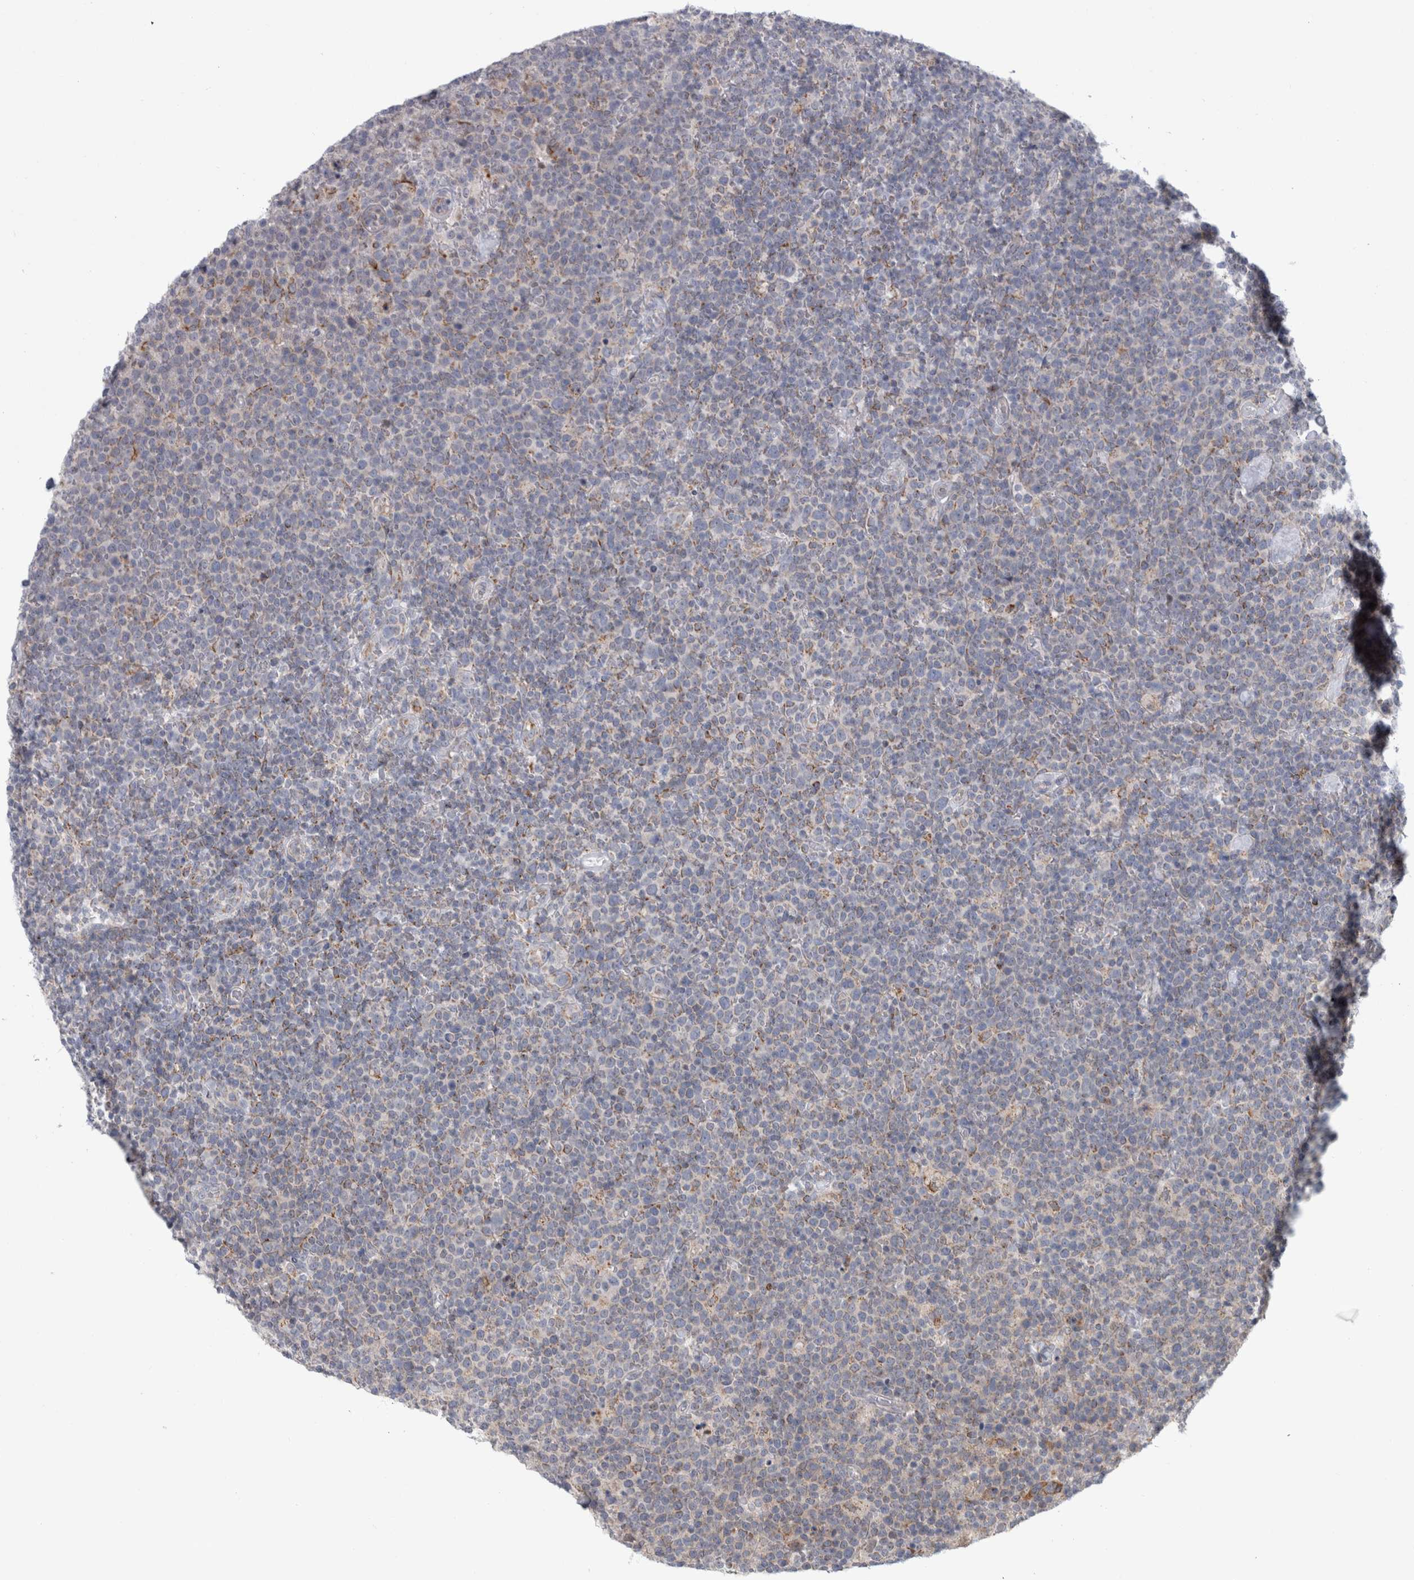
{"staining": {"intensity": "negative", "quantity": "none", "location": "none"}, "tissue": "lymphoma", "cell_type": "Tumor cells", "image_type": "cancer", "snomed": [{"axis": "morphology", "description": "Malignant lymphoma, non-Hodgkin's type, High grade"}, {"axis": "topography", "description": "Lymph node"}], "caption": "IHC of lymphoma exhibits no positivity in tumor cells.", "gene": "RAB18", "patient": {"sex": "male", "age": 61}}